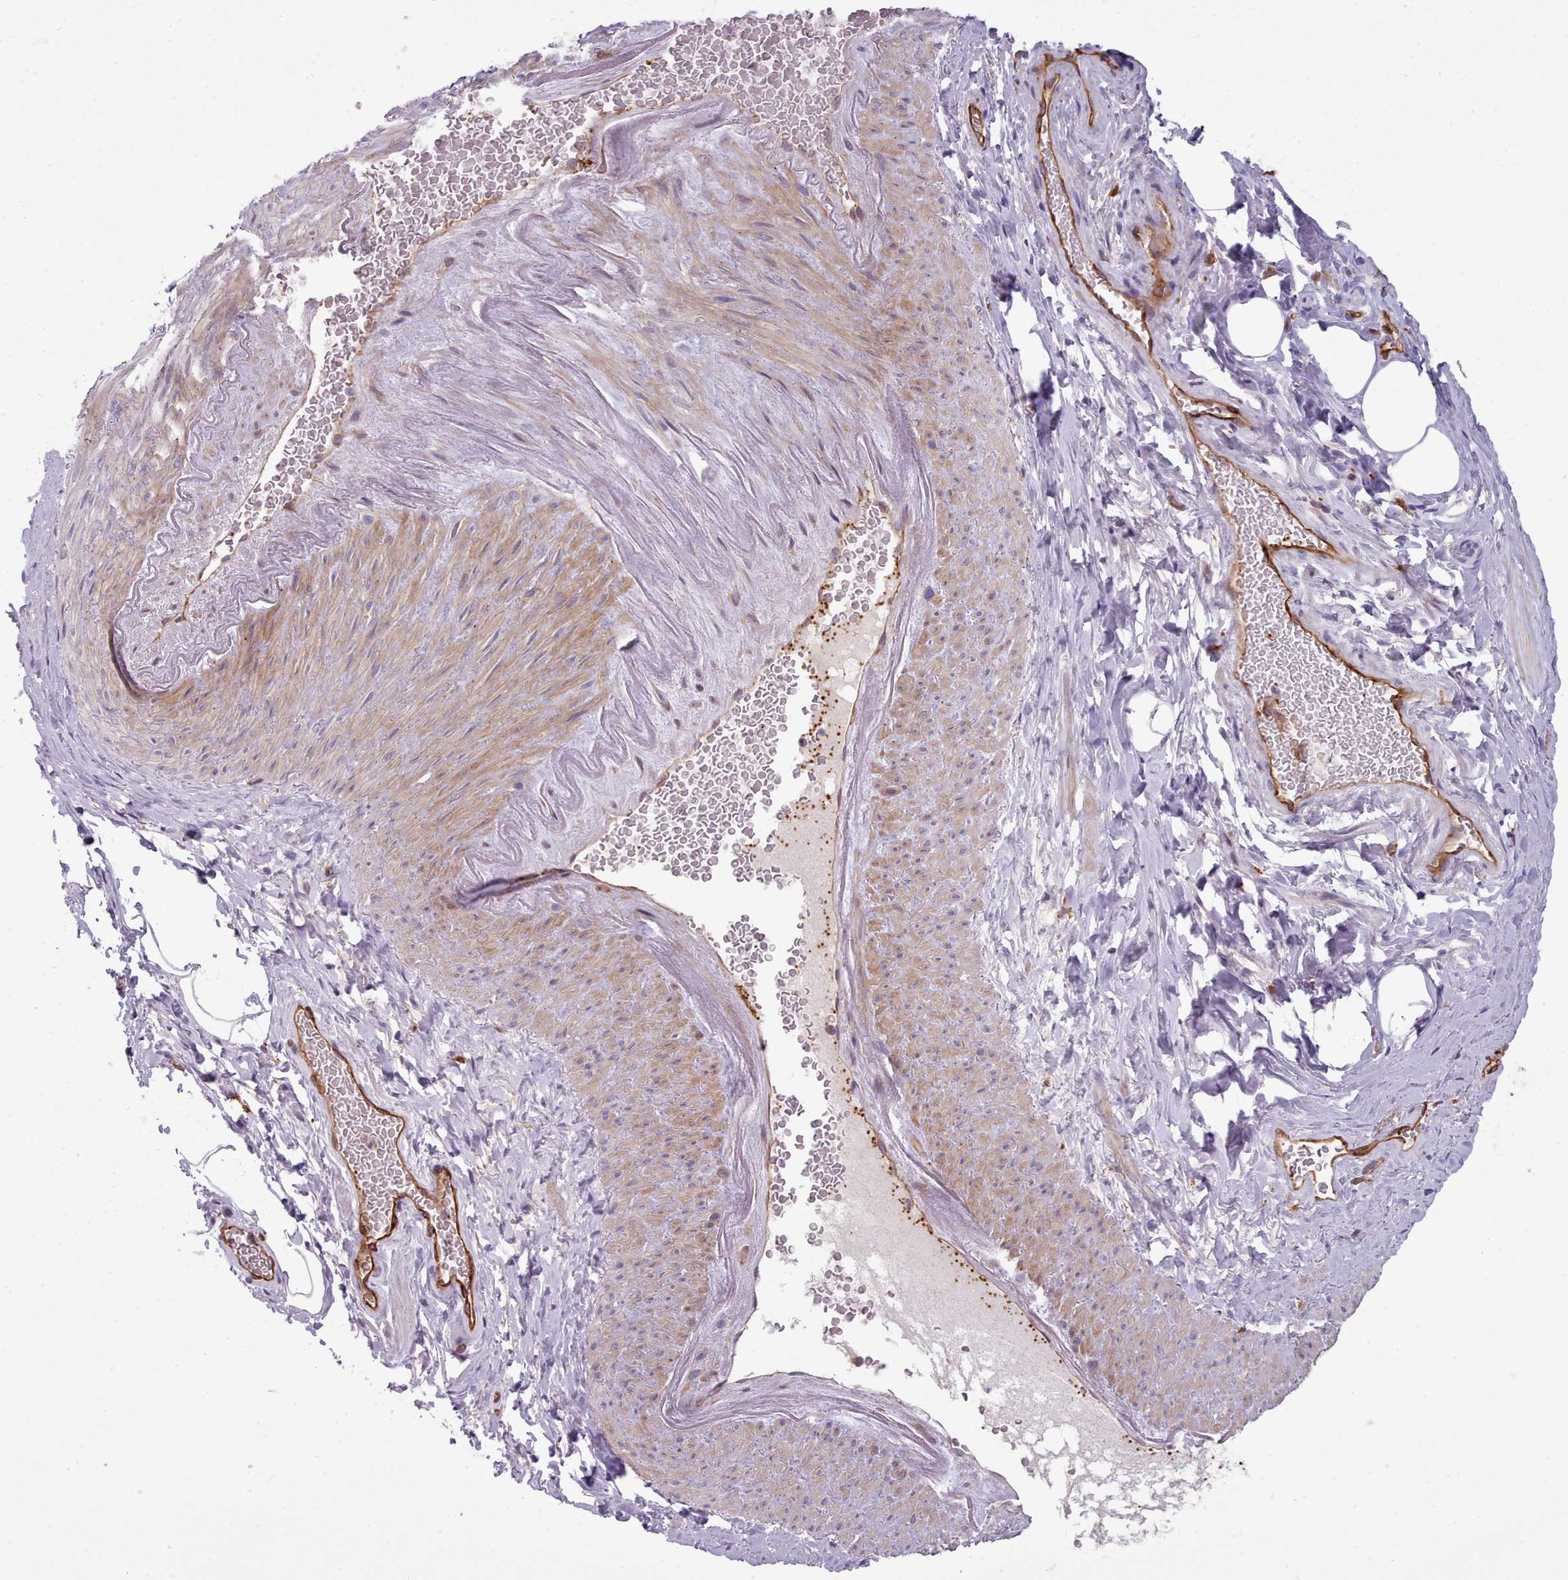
{"staining": {"intensity": "moderate", "quantity": "25%-75%", "location": "cytoplasmic/membranous"}, "tissue": "smooth muscle", "cell_type": "Smooth muscle cells", "image_type": "normal", "snomed": [{"axis": "morphology", "description": "Normal tissue, NOS"}, {"axis": "topography", "description": "Smooth muscle"}, {"axis": "topography", "description": "Peripheral nerve tissue"}], "caption": "Smooth muscle cells demonstrate medium levels of moderate cytoplasmic/membranous expression in approximately 25%-75% of cells in unremarkable smooth muscle.", "gene": "CD300LF", "patient": {"sex": "male", "age": 69}}